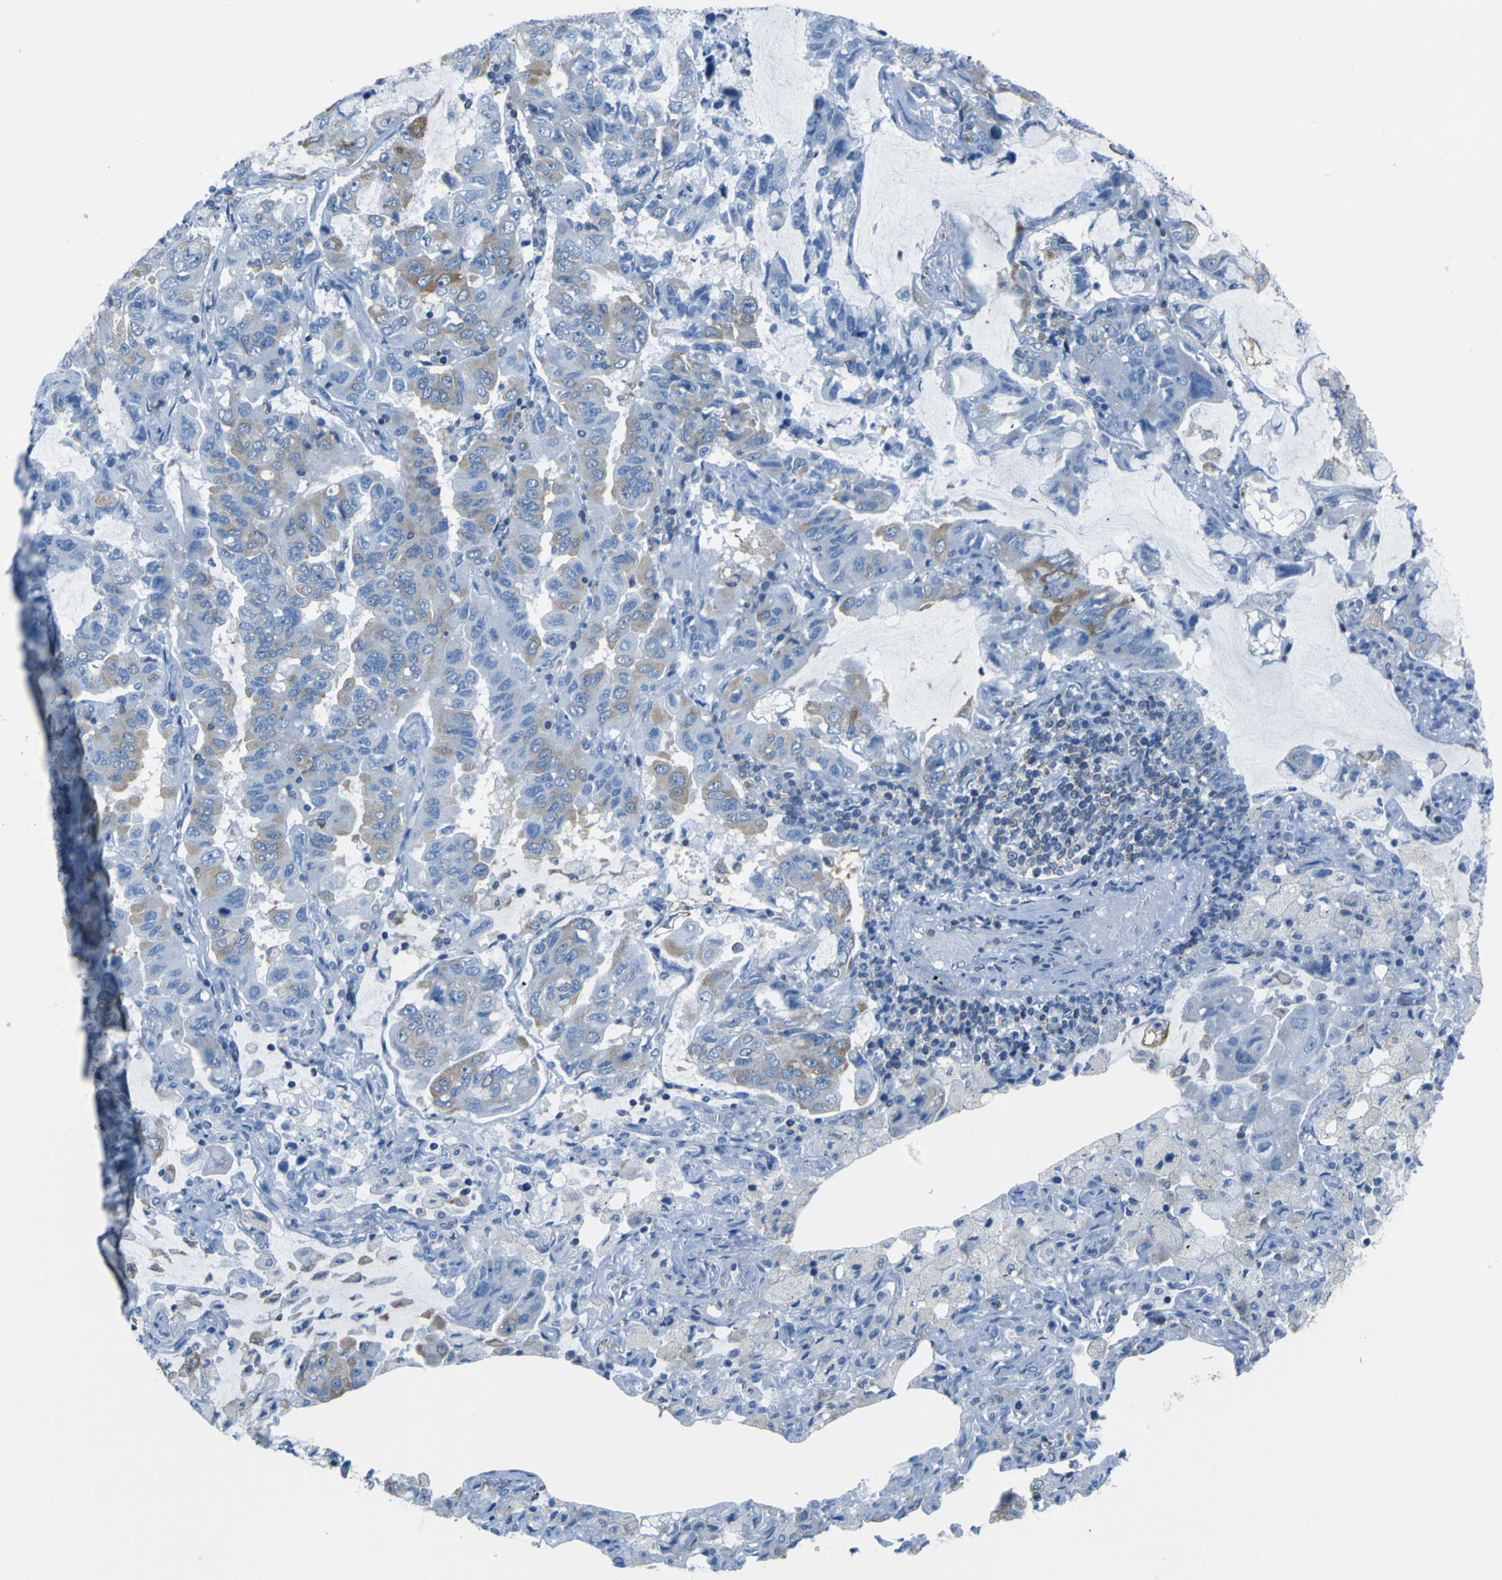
{"staining": {"intensity": "moderate", "quantity": "<25%", "location": "cytoplasmic/membranous"}, "tissue": "lung cancer", "cell_type": "Tumor cells", "image_type": "cancer", "snomed": [{"axis": "morphology", "description": "Adenocarcinoma, NOS"}, {"axis": "topography", "description": "Lung"}], "caption": "Immunohistochemical staining of lung cancer (adenocarcinoma) exhibits low levels of moderate cytoplasmic/membranous staining in approximately <25% of tumor cells.", "gene": "STIM1", "patient": {"sex": "male", "age": 64}}